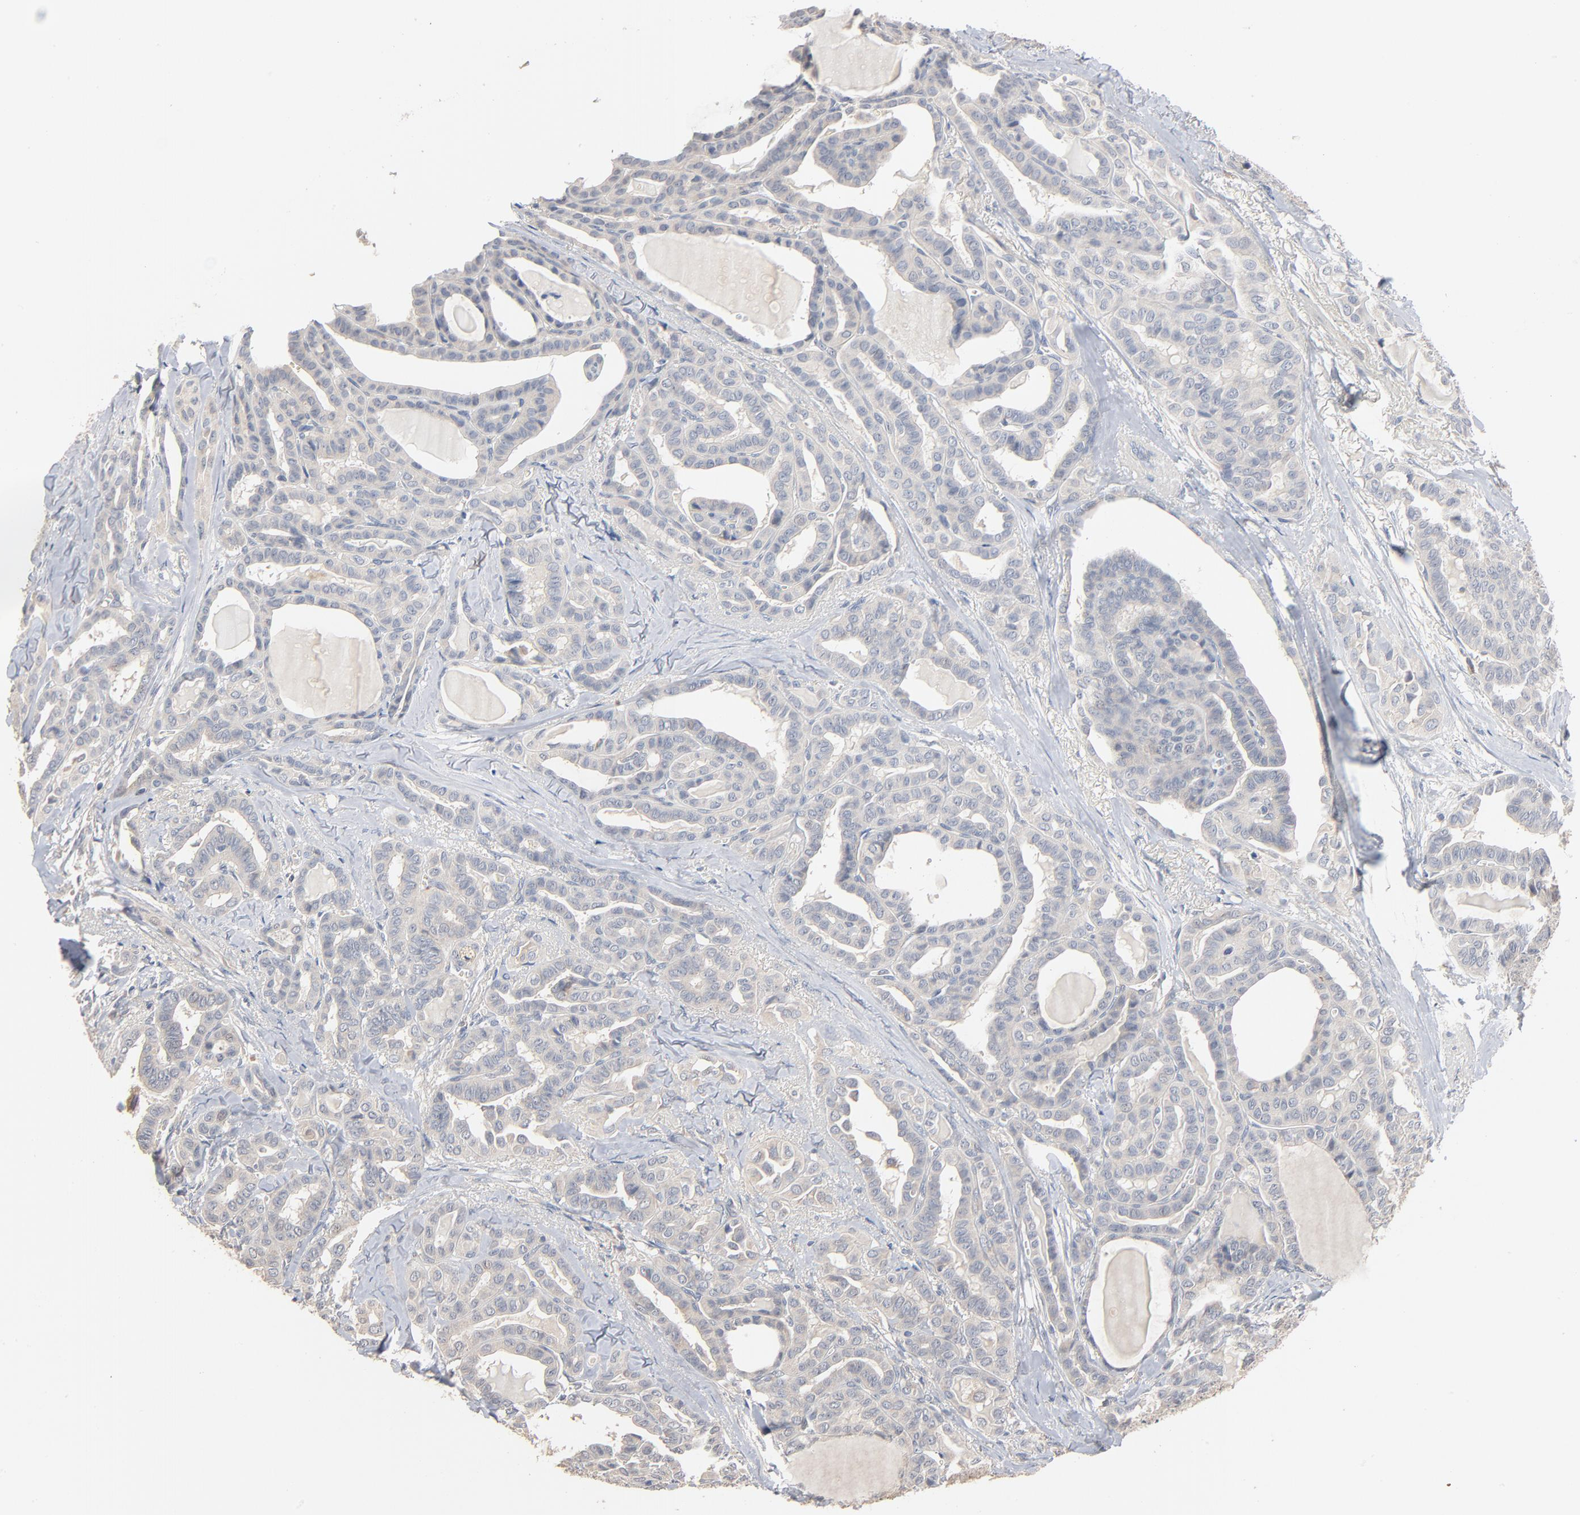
{"staining": {"intensity": "negative", "quantity": "none", "location": "none"}, "tissue": "thyroid cancer", "cell_type": "Tumor cells", "image_type": "cancer", "snomed": [{"axis": "morphology", "description": "Carcinoma, NOS"}, {"axis": "topography", "description": "Thyroid gland"}], "caption": "This micrograph is of carcinoma (thyroid) stained with IHC to label a protein in brown with the nuclei are counter-stained blue. There is no staining in tumor cells. Brightfield microscopy of IHC stained with DAB (brown) and hematoxylin (blue), captured at high magnification.", "gene": "ZDHHC8", "patient": {"sex": "female", "age": 91}}